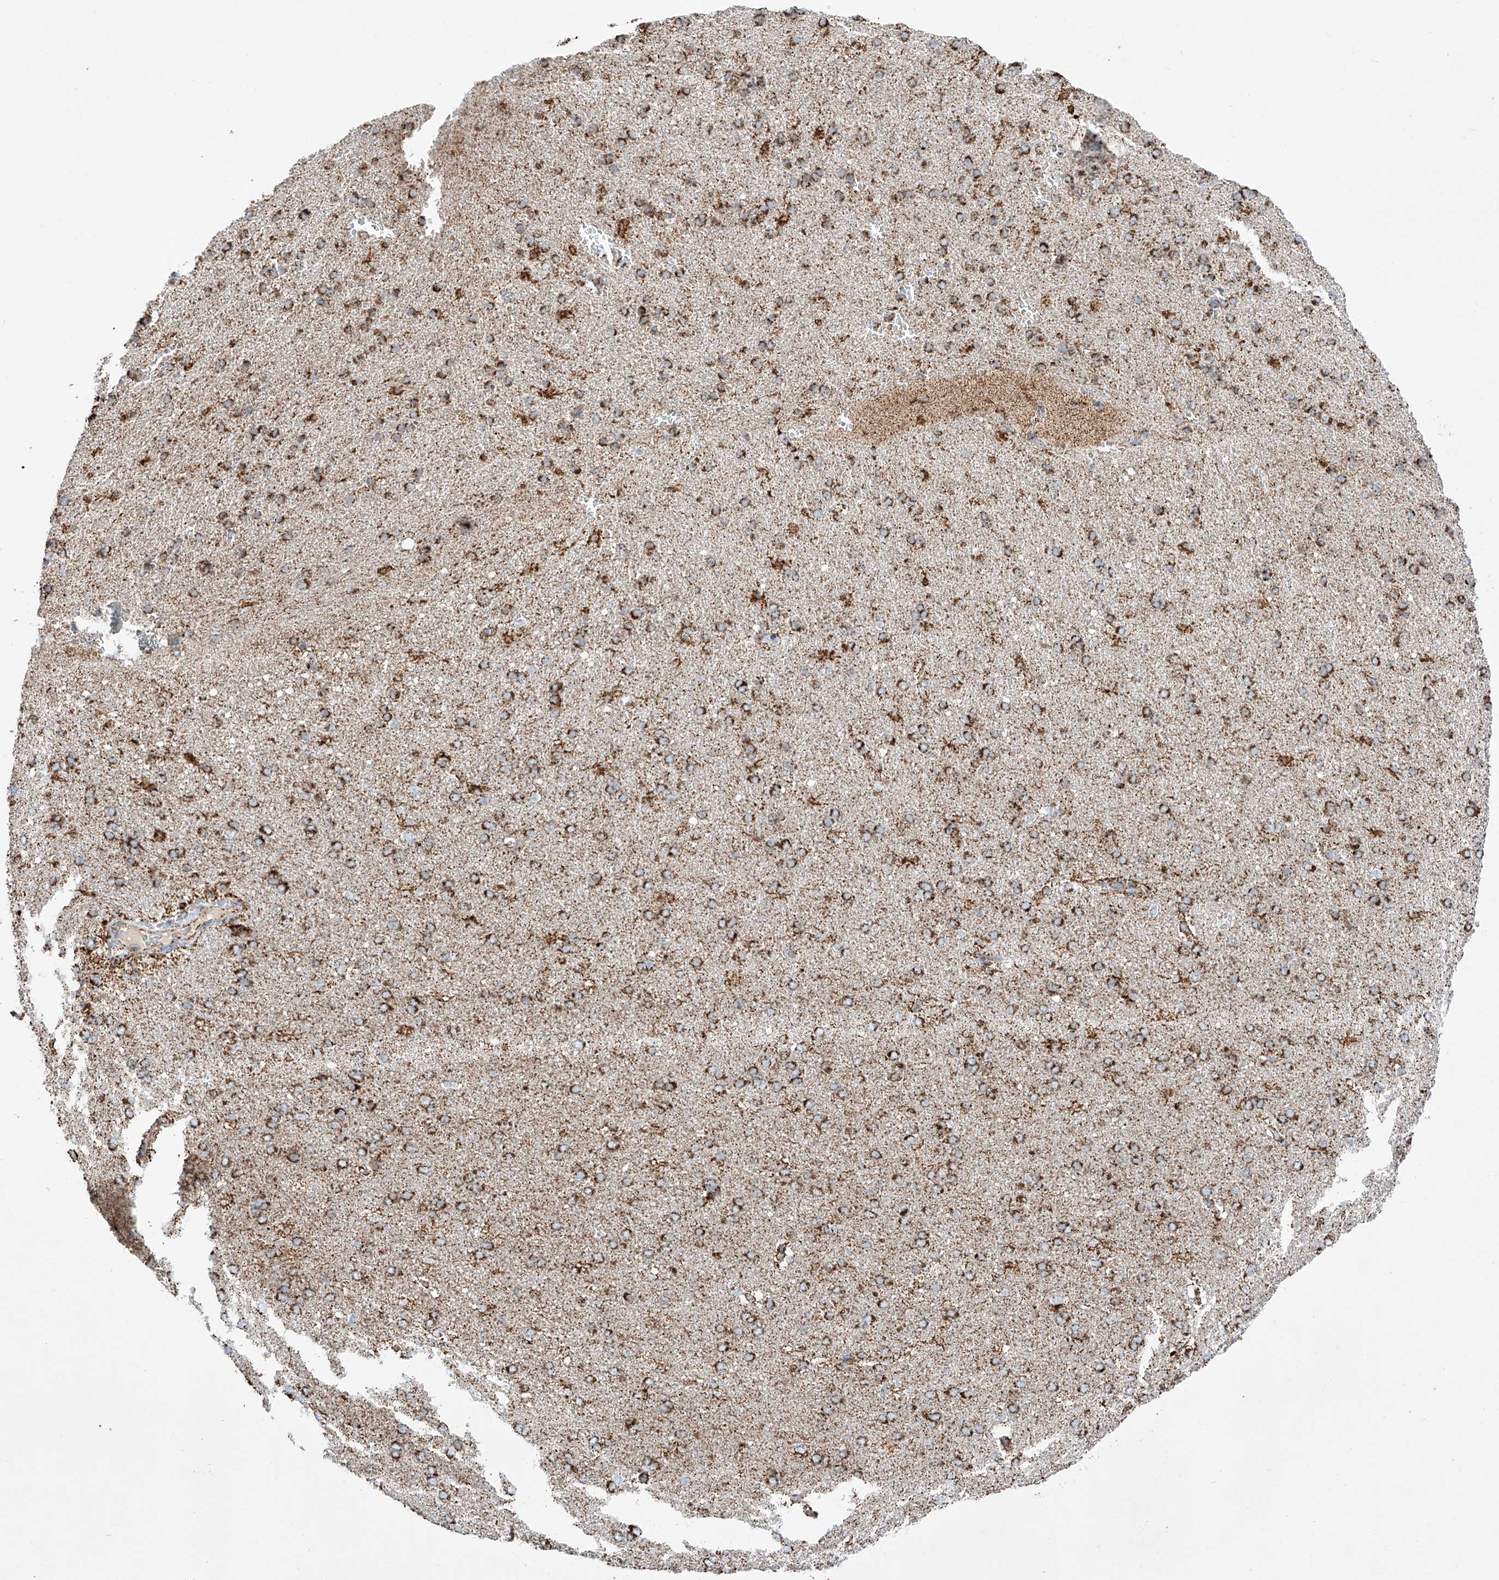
{"staining": {"intensity": "strong", "quantity": ">75%", "location": "cytoplasmic/membranous"}, "tissue": "cerebral cortex", "cell_type": "Endothelial cells", "image_type": "normal", "snomed": [{"axis": "morphology", "description": "Normal tissue, NOS"}, {"axis": "topography", "description": "Cerebral cortex"}], "caption": "This histopathology image shows IHC staining of normal human cerebral cortex, with high strong cytoplasmic/membranous positivity in approximately >75% of endothelial cells.", "gene": "TTC27", "patient": {"sex": "male", "age": 62}}